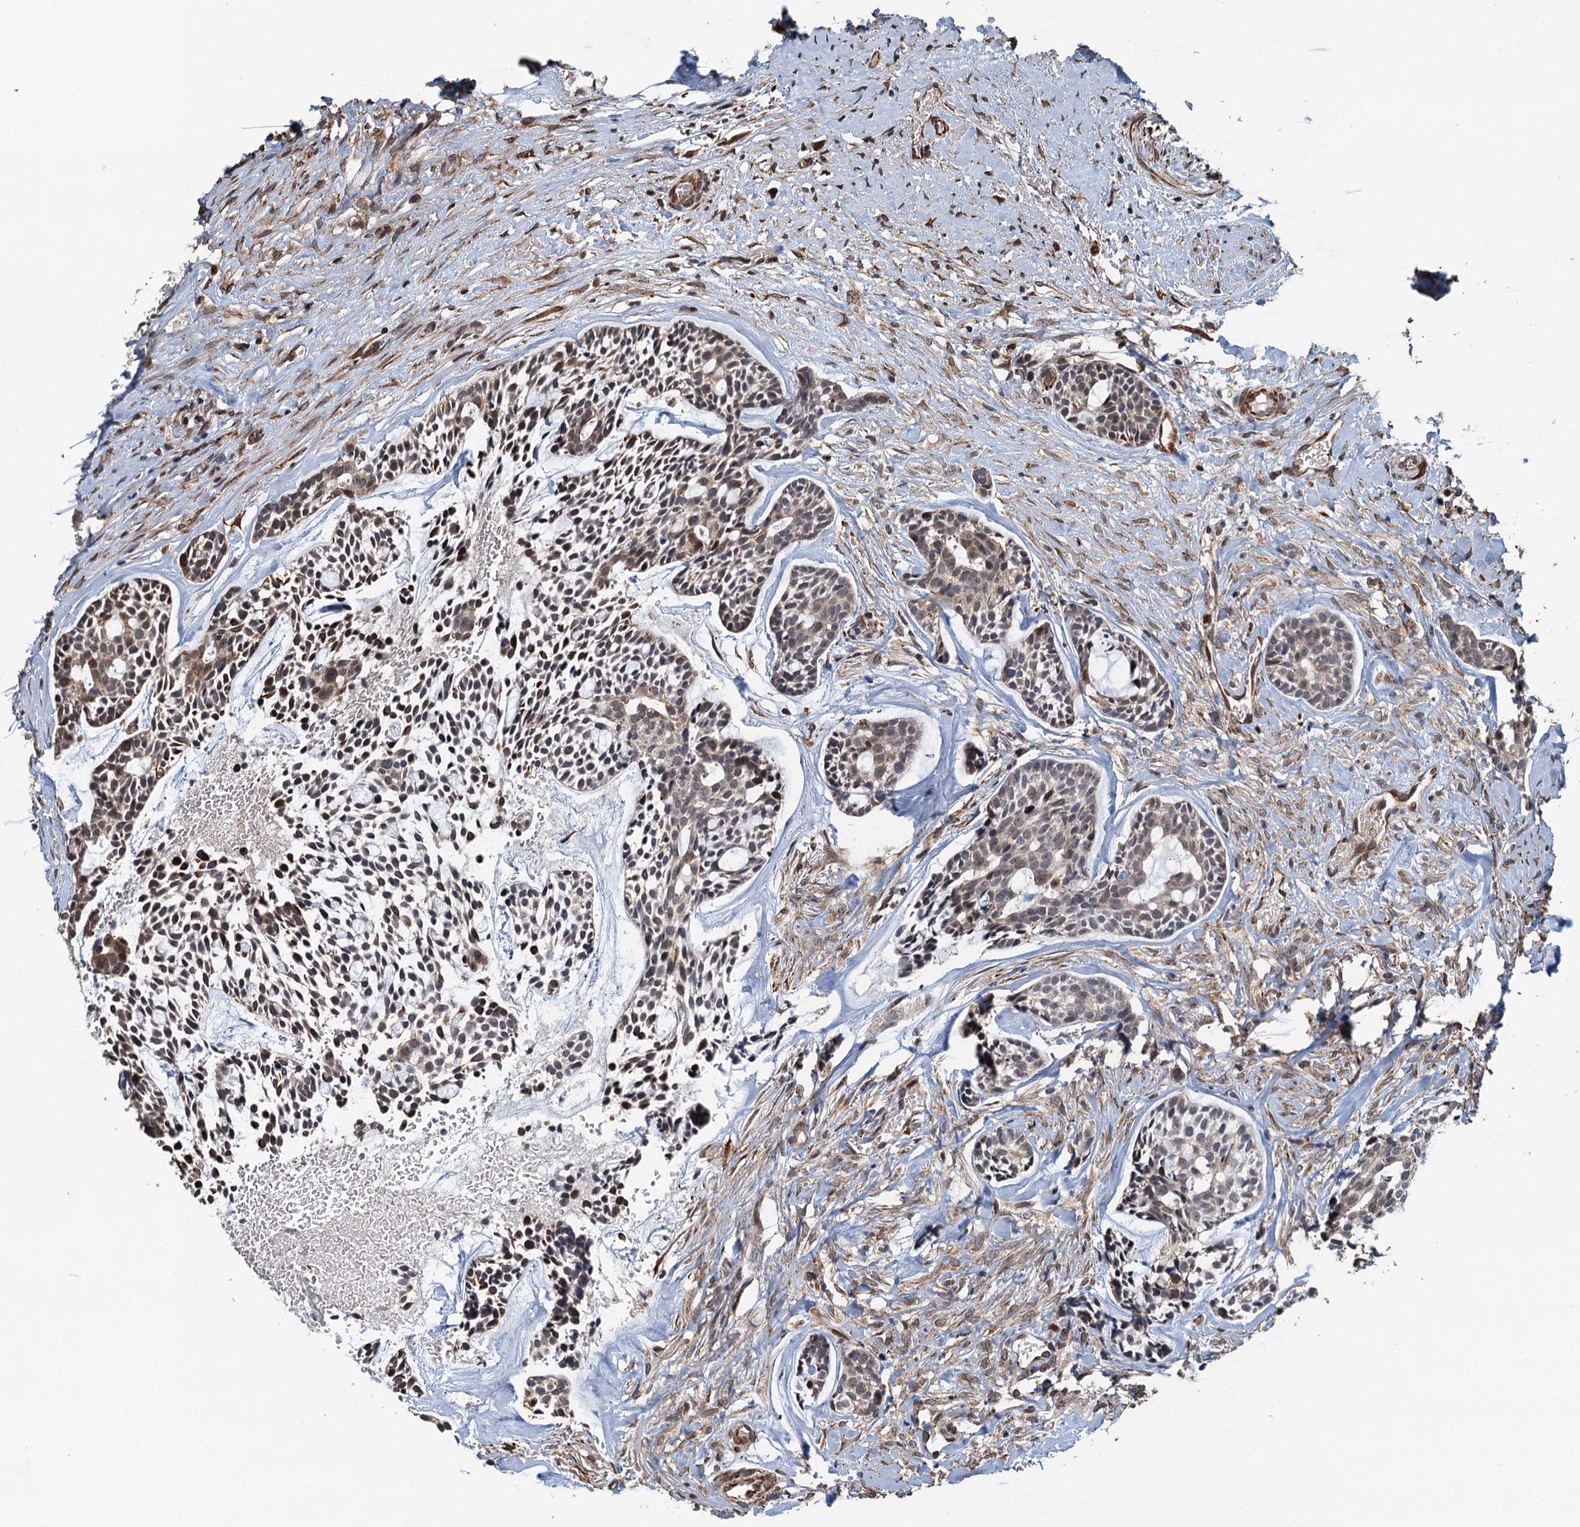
{"staining": {"intensity": "weak", "quantity": "<25%", "location": "cytoplasmic/membranous"}, "tissue": "head and neck cancer", "cell_type": "Tumor cells", "image_type": "cancer", "snomed": [{"axis": "morphology", "description": "Adenocarcinoma, NOS"}, {"axis": "topography", "description": "Subcutis"}, {"axis": "topography", "description": "Head-Neck"}], "caption": "A high-resolution histopathology image shows immunohistochemistry (IHC) staining of adenocarcinoma (head and neck), which exhibits no significant positivity in tumor cells.", "gene": "WHAMM", "patient": {"sex": "female", "age": 73}}